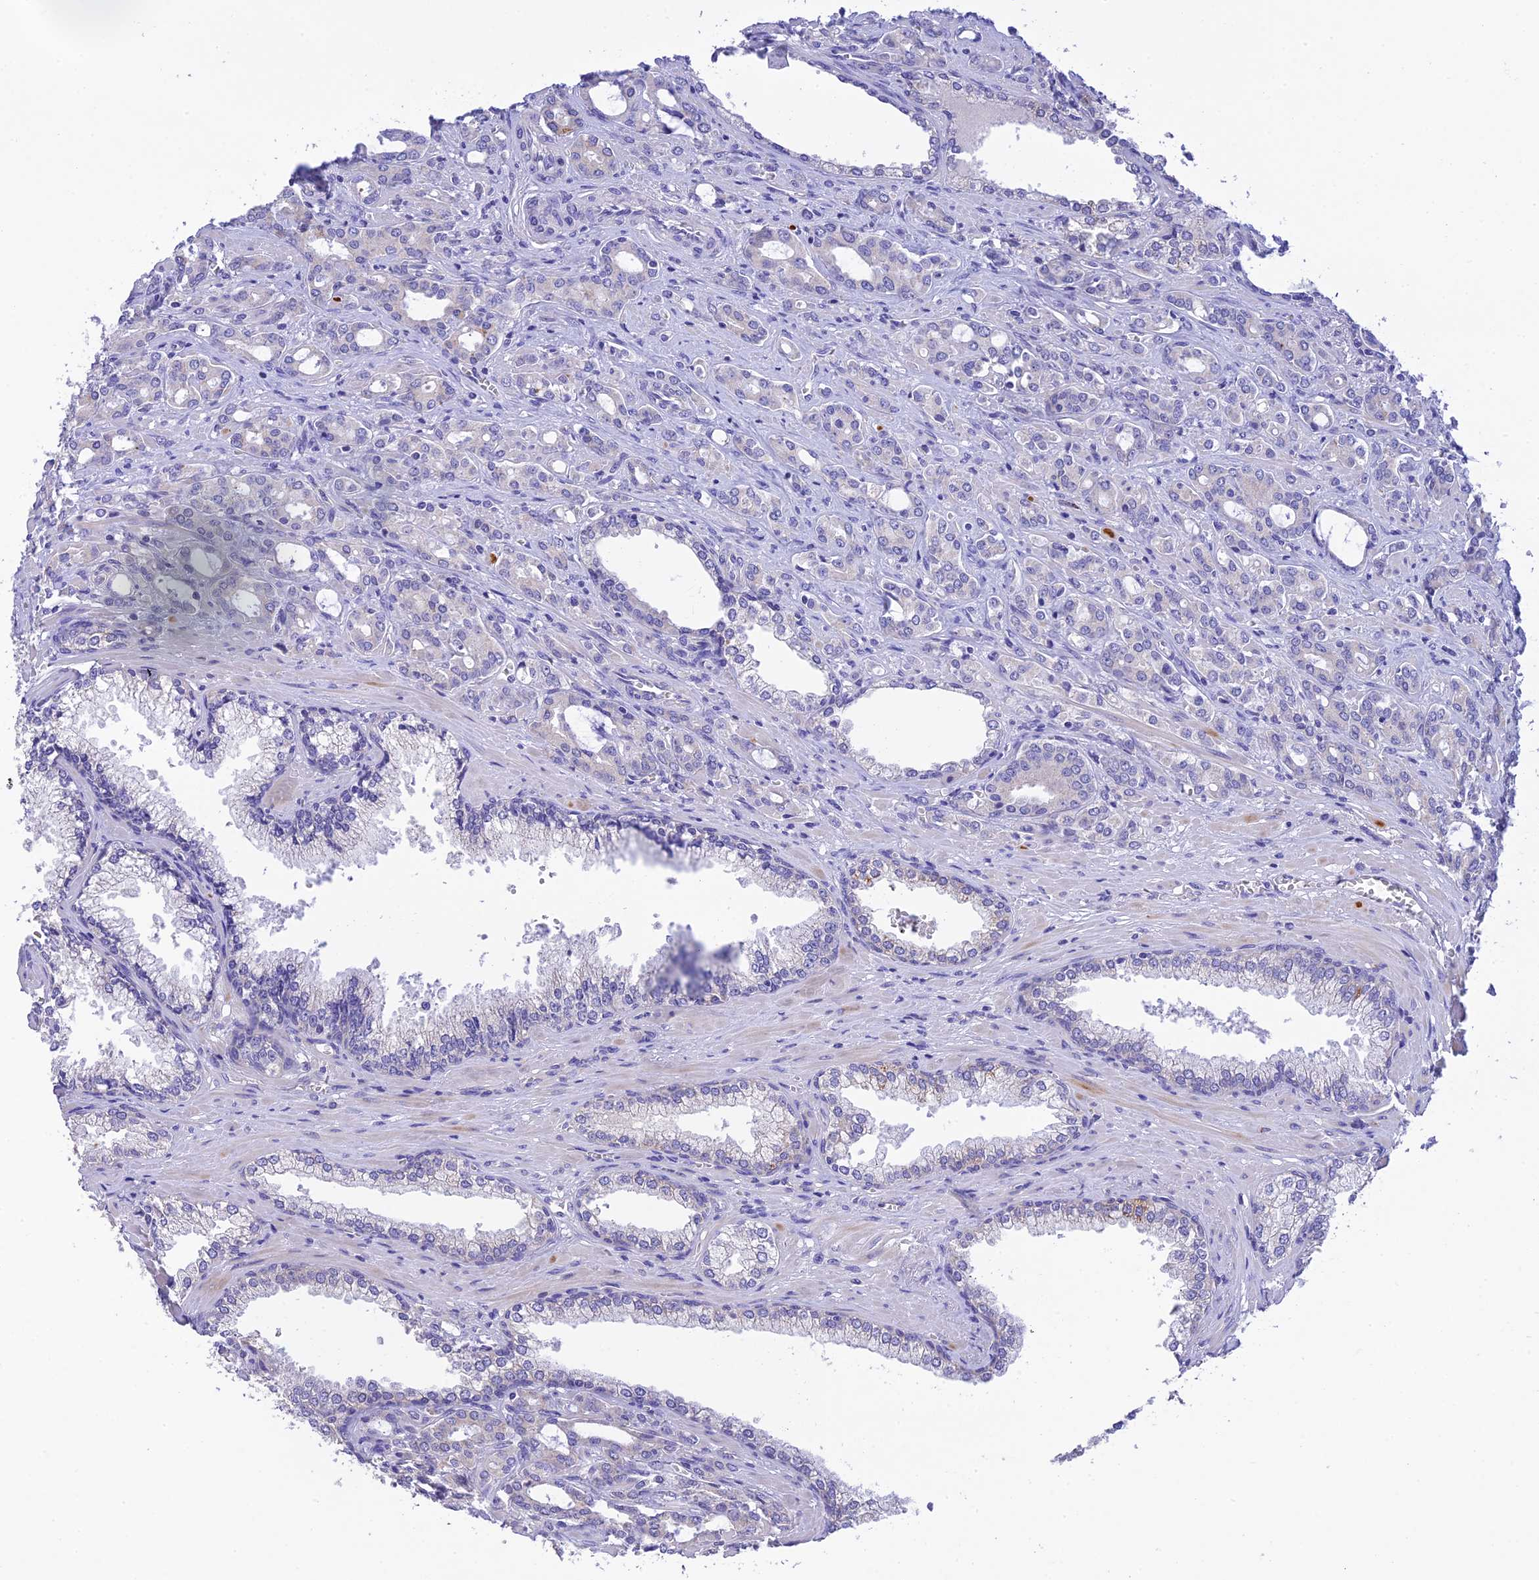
{"staining": {"intensity": "negative", "quantity": "none", "location": "none"}, "tissue": "prostate cancer", "cell_type": "Tumor cells", "image_type": "cancer", "snomed": [{"axis": "morphology", "description": "Adenocarcinoma, High grade"}, {"axis": "topography", "description": "Prostate"}], "caption": "Tumor cells show no significant protein staining in prostate adenocarcinoma (high-grade).", "gene": "MS4A5", "patient": {"sex": "male", "age": 72}}